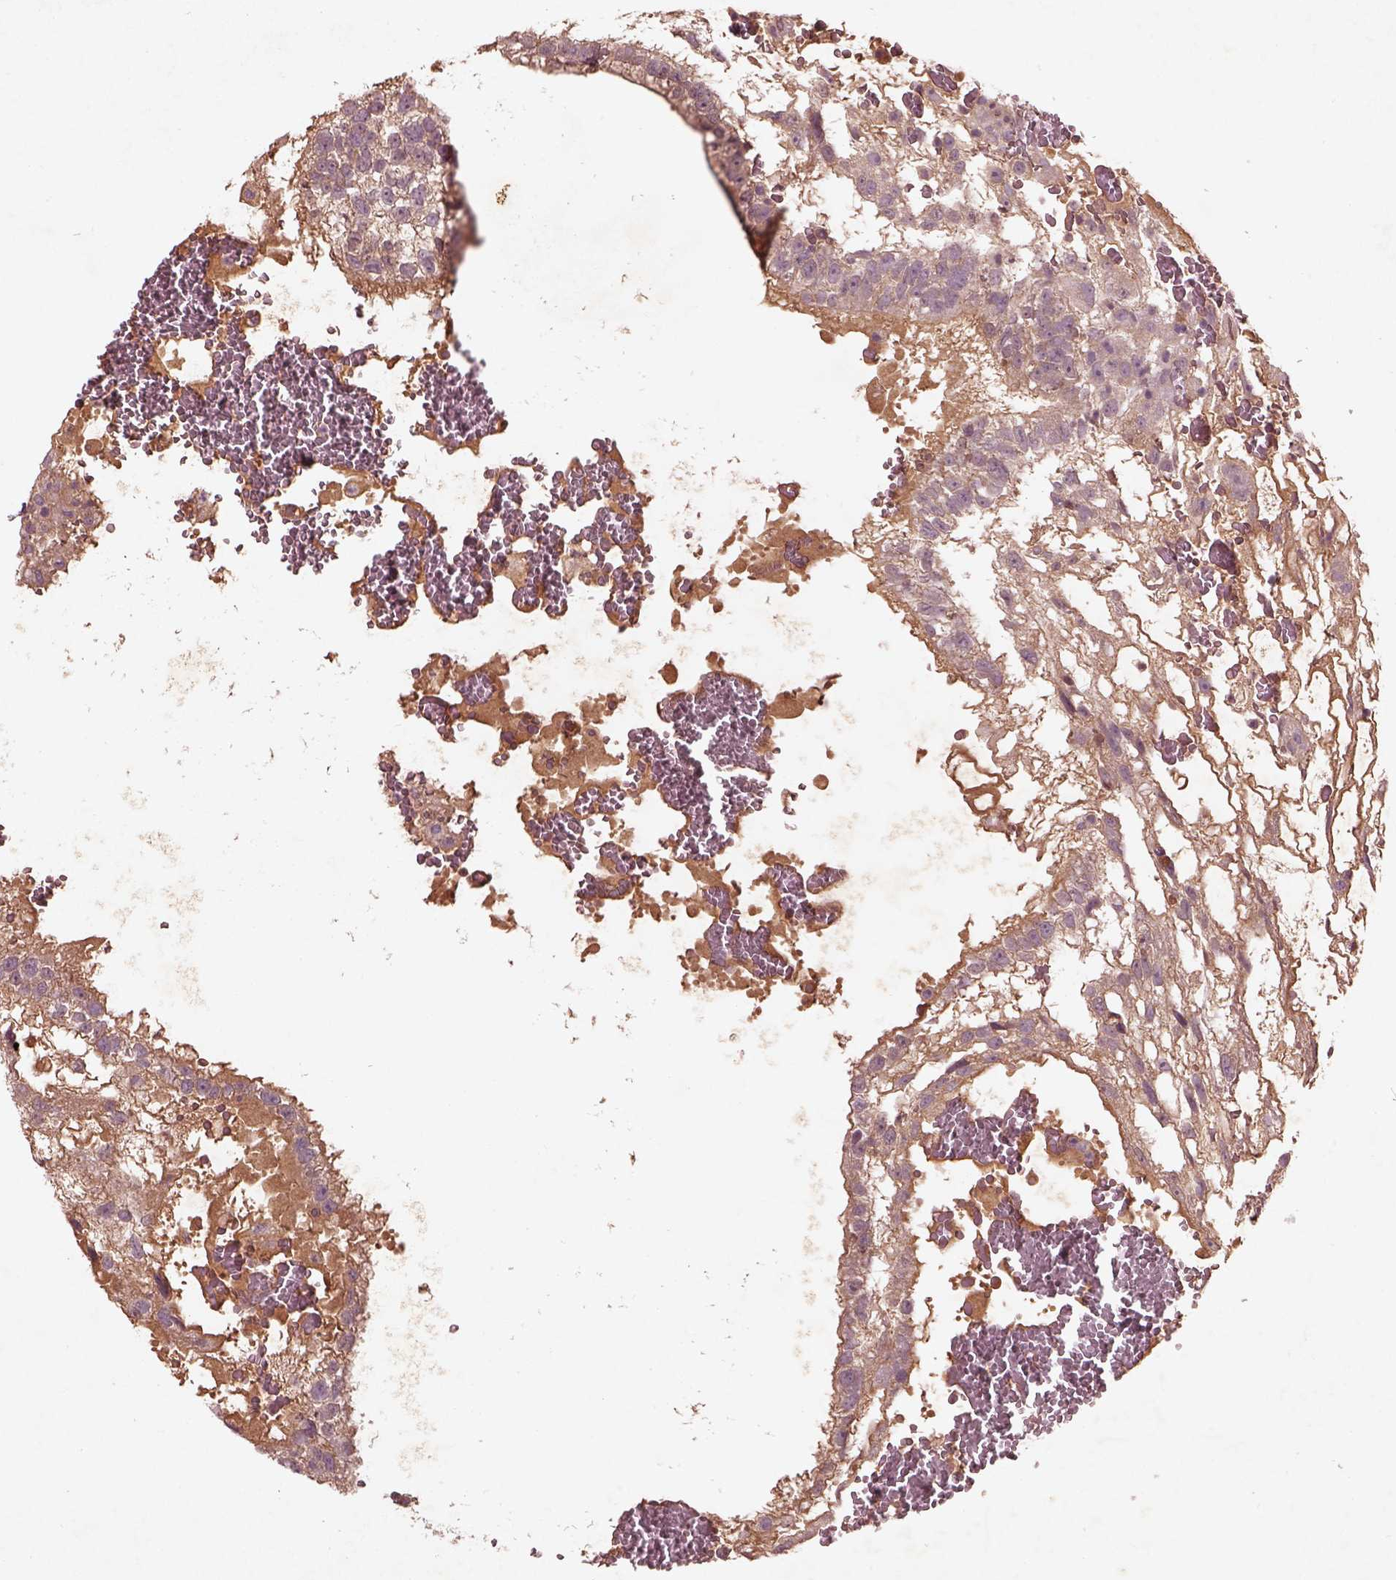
{"staining": {"intensity": "moderate", "quantity": ">75%", "location": "cytoplasmic/membranous"}, "tissue": "testis cancer", "cell_type": "Tumor cells", "image_type": "cancer", "snomed": [{"axis": "morphology", "description": "Normal tissue, NOS"}, {"axis": "morphology", "description": "Carcinoma, Embryonal, NOS"}, {"axis": "topography", "description": "Testis"}], "caption": "A photomicrograph of embryonal carcinoma (testis) stained for a protein shows moderate cytoplasmic/membranous brown staining in tumor cells.", "gene": "FAM234A", "patient": {"sex": "male", "age": 32}}